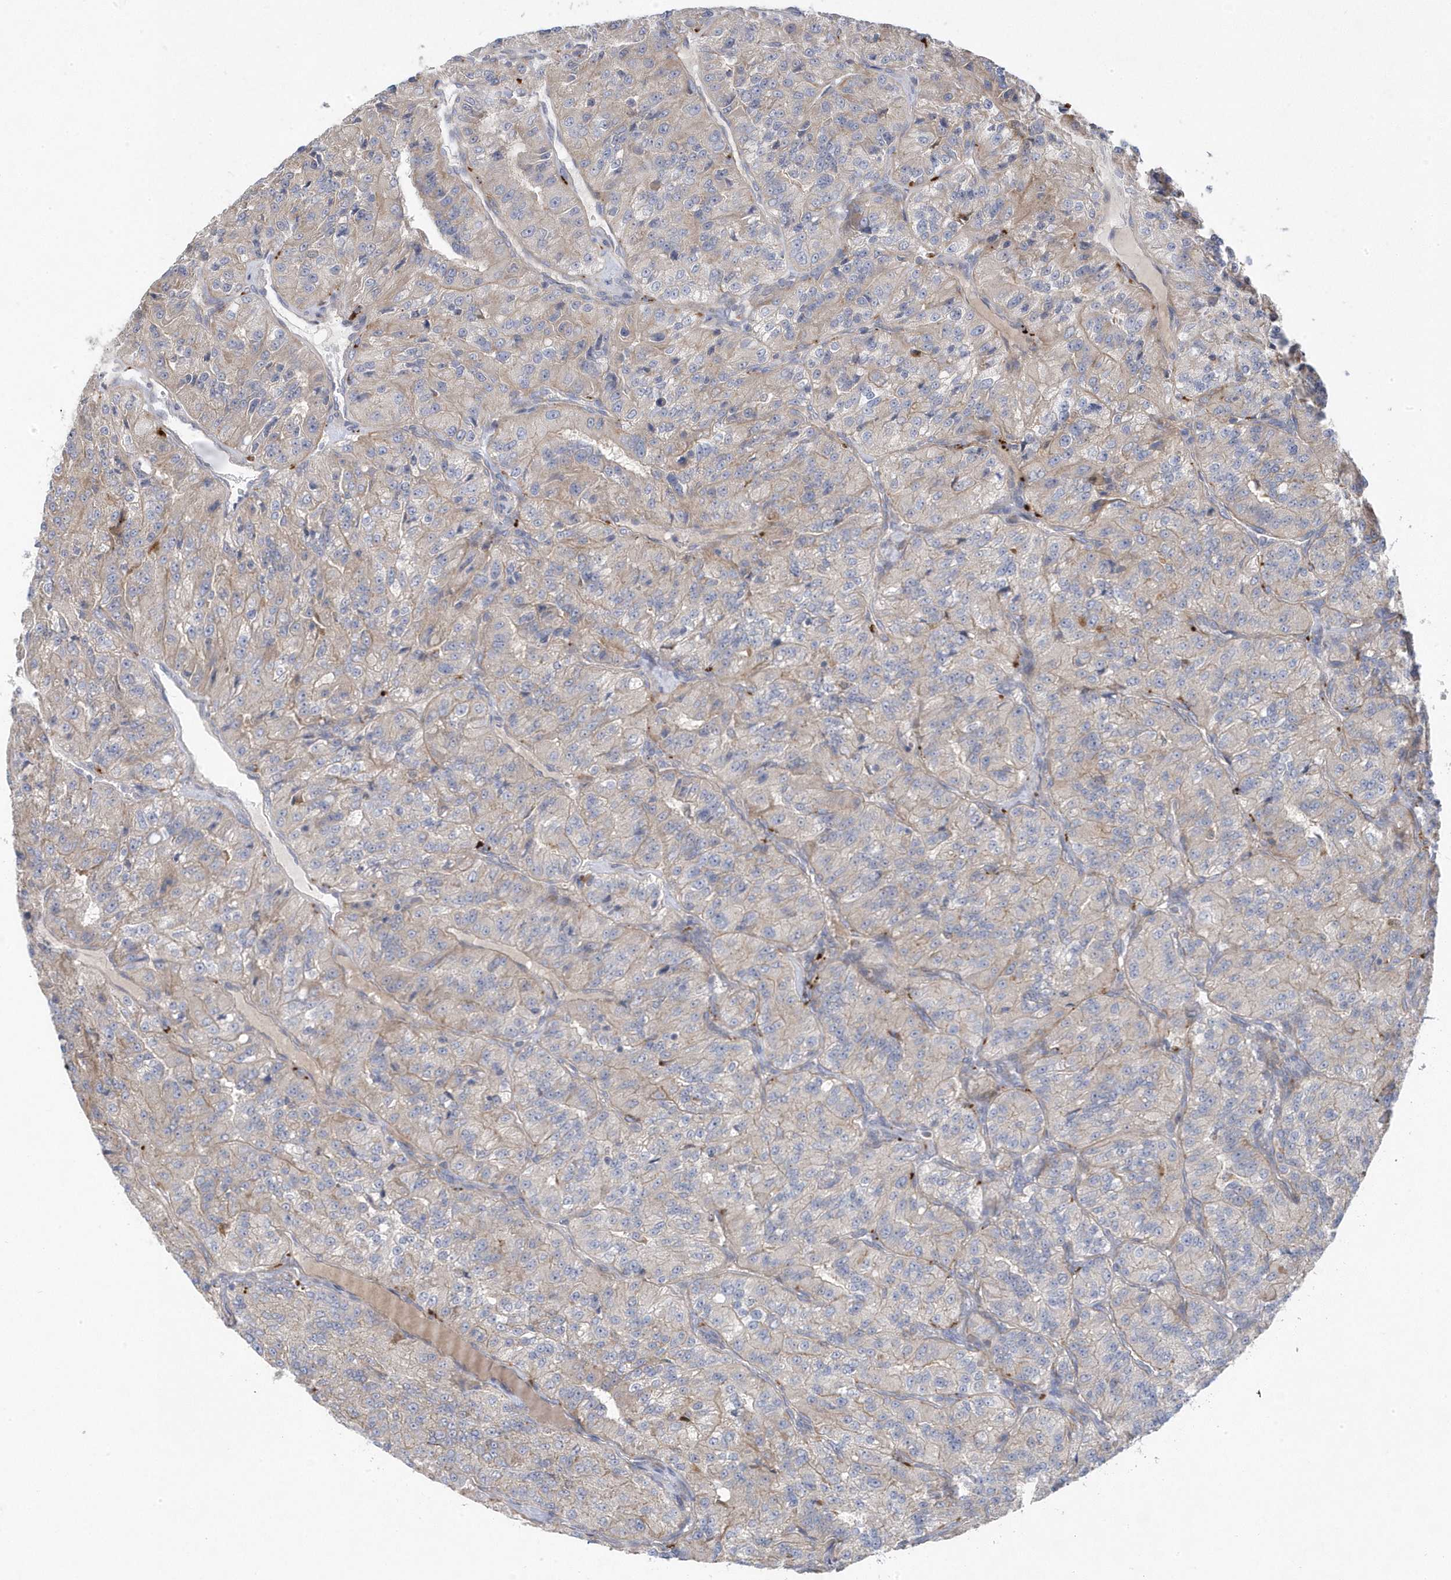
{"staining": {"intensity": "weak", "quantity": "<25%", "location": "cytoplasmic/membranous"}, "tissue": "renal cancer", "cell_type": "Tumor cells", "image_type": "cancer", "snomed": [{"axis": "morphology", "description": "Adenocarcinoma, NOS"}, {"axis": "topography", "description": "Kidney"}], "caption": "Tumor cells show no significant protein staining in renal cancer.", "gene": "ANAPC1", "patient": {"sex": "female", "age": 63}}